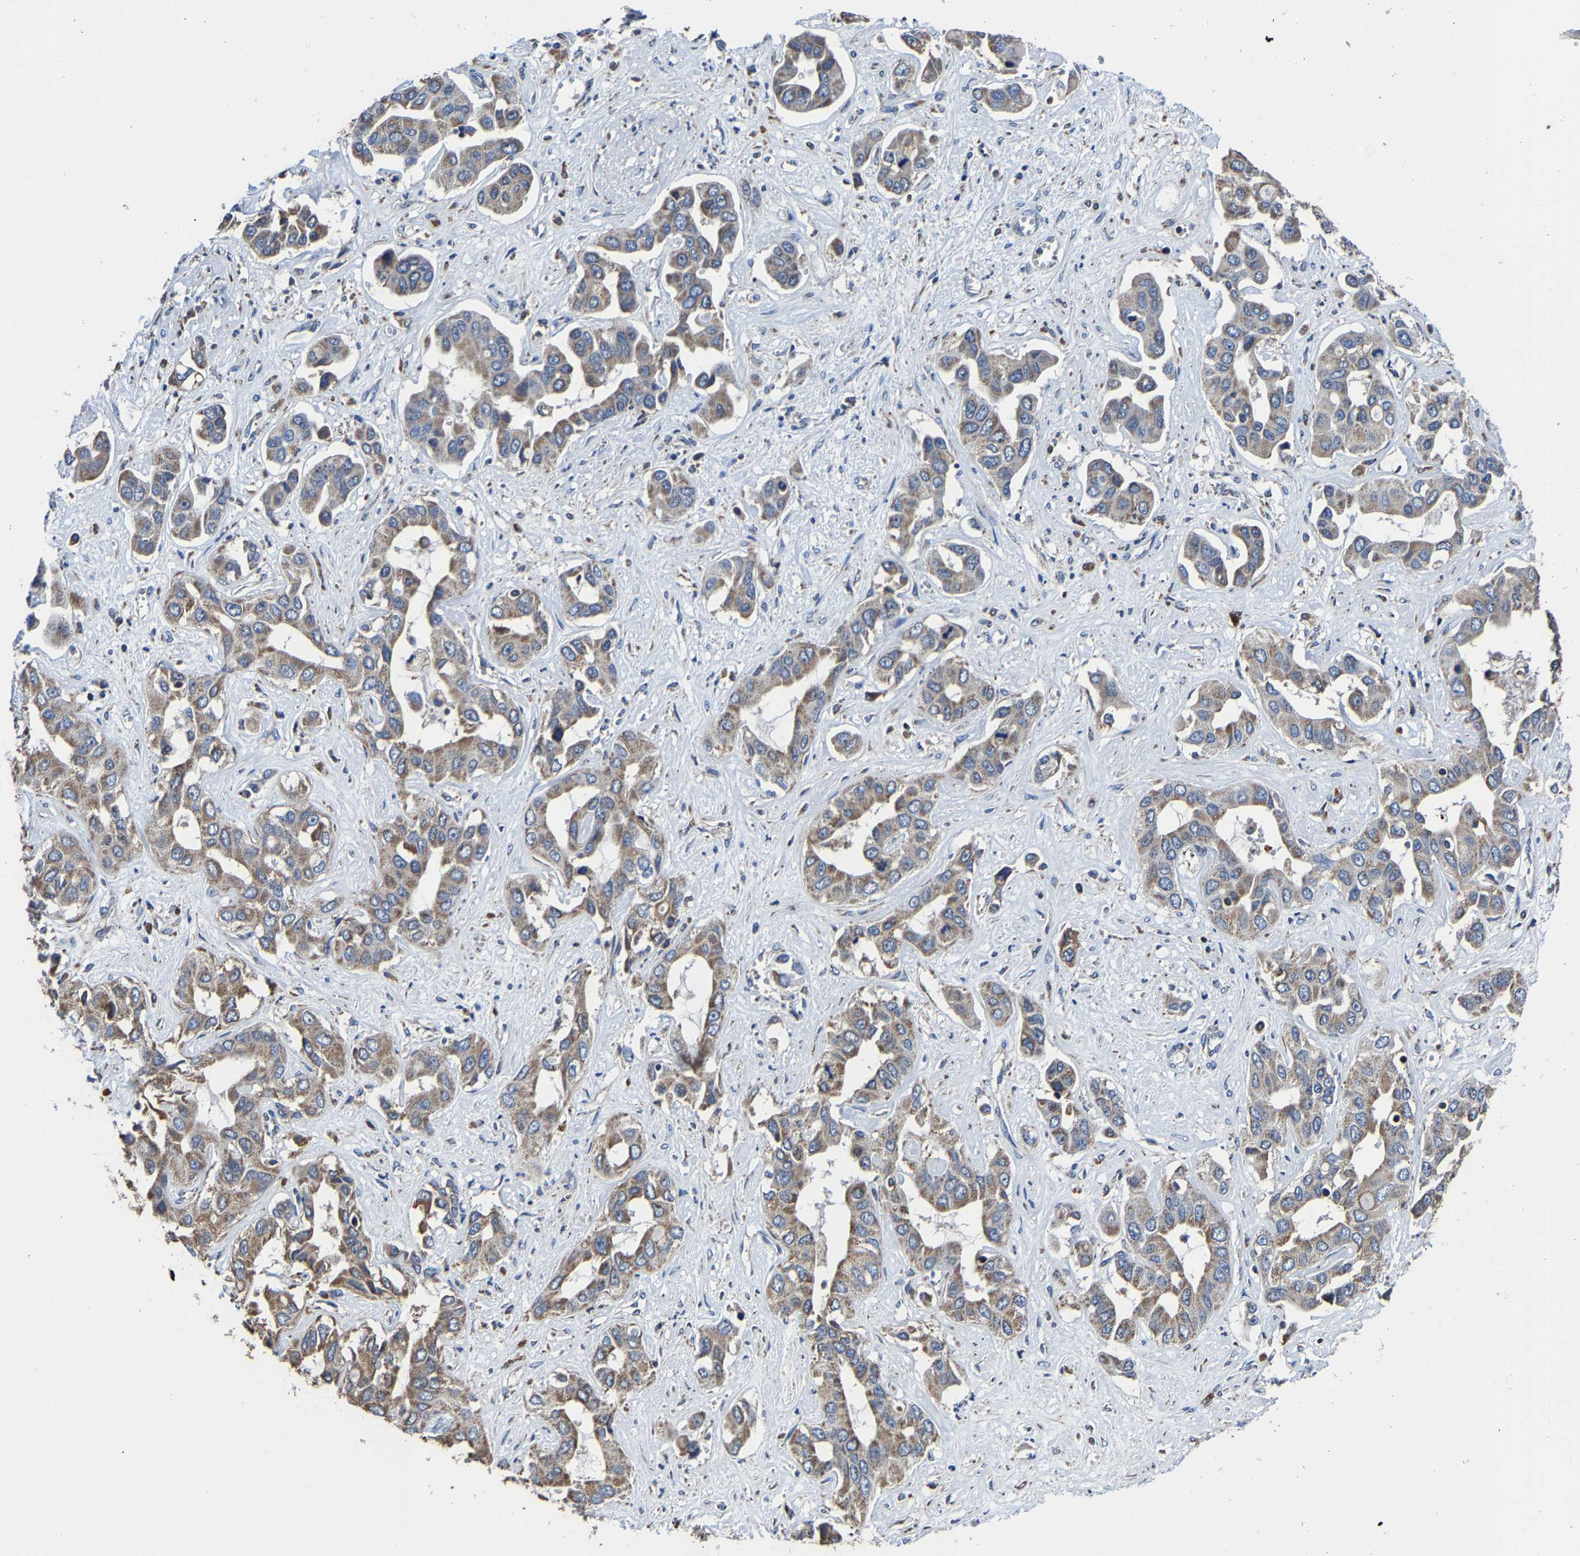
{"staining": {"intensity": "moderate", "quantity": ">75%", "location": "cytoplasmic/membranous"}, "tissue": "liver cancer", "cell_type": "Tumor cells", "image_type": "cancer", "snomed": [{"axis": "morphology", "description": "Cholangiocarcinoma"}, {"axis": "topography", "description": "Liver"}], "caption": "This image shows immunohistochemistry (IHC) staining of liver cancer, with medium moderate cytoplasmic/membranous expression in approximately >75% of tumor cells.", "gene": "ZCCHC7", "patient": {"sex": "female", "age": 52}}